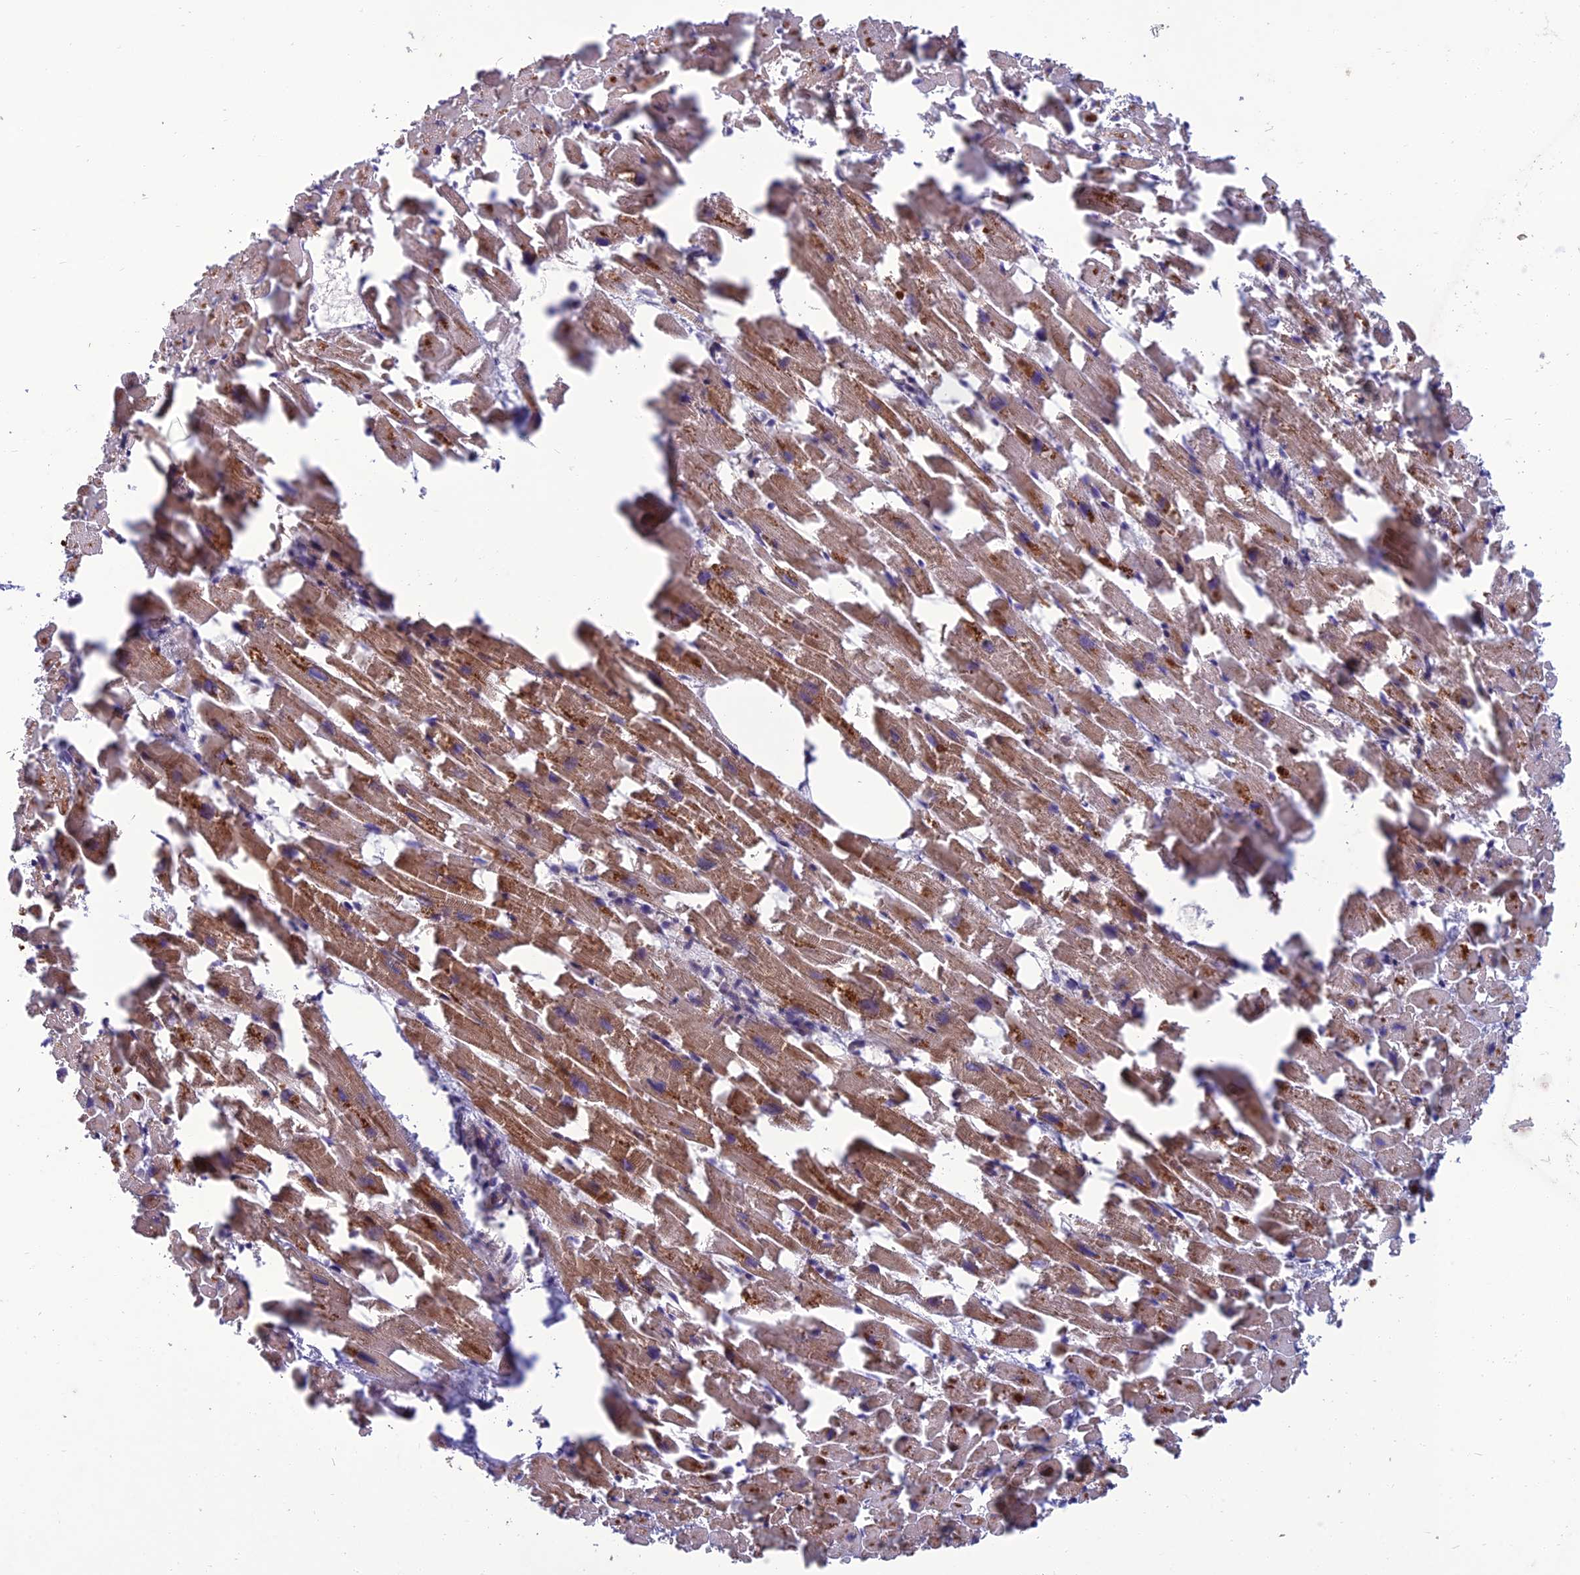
{"staining": {"intensity": "moderate", "quantity": ">75%", "location": "cytoplasmic/membranous"}, "tissue": "heart muscle", "cell_type": "Cardiomyocytes", "image_type": "normal", "snomed": [{"axis": "morphology", "description": "Normal tissue, NOS"}, {"axis": "topography", "description": "Heart"}], "caption": "Protein expression analysis of normal human heart muscle reveals moderate cytoplasmic/membranous positivity in approximately >75% of cardiomyocytes. (Brightfield microscopy of DAB IHC at high magnification).", "gene": "GIPC1", "patient": {"sex": "female", "age": 64}}